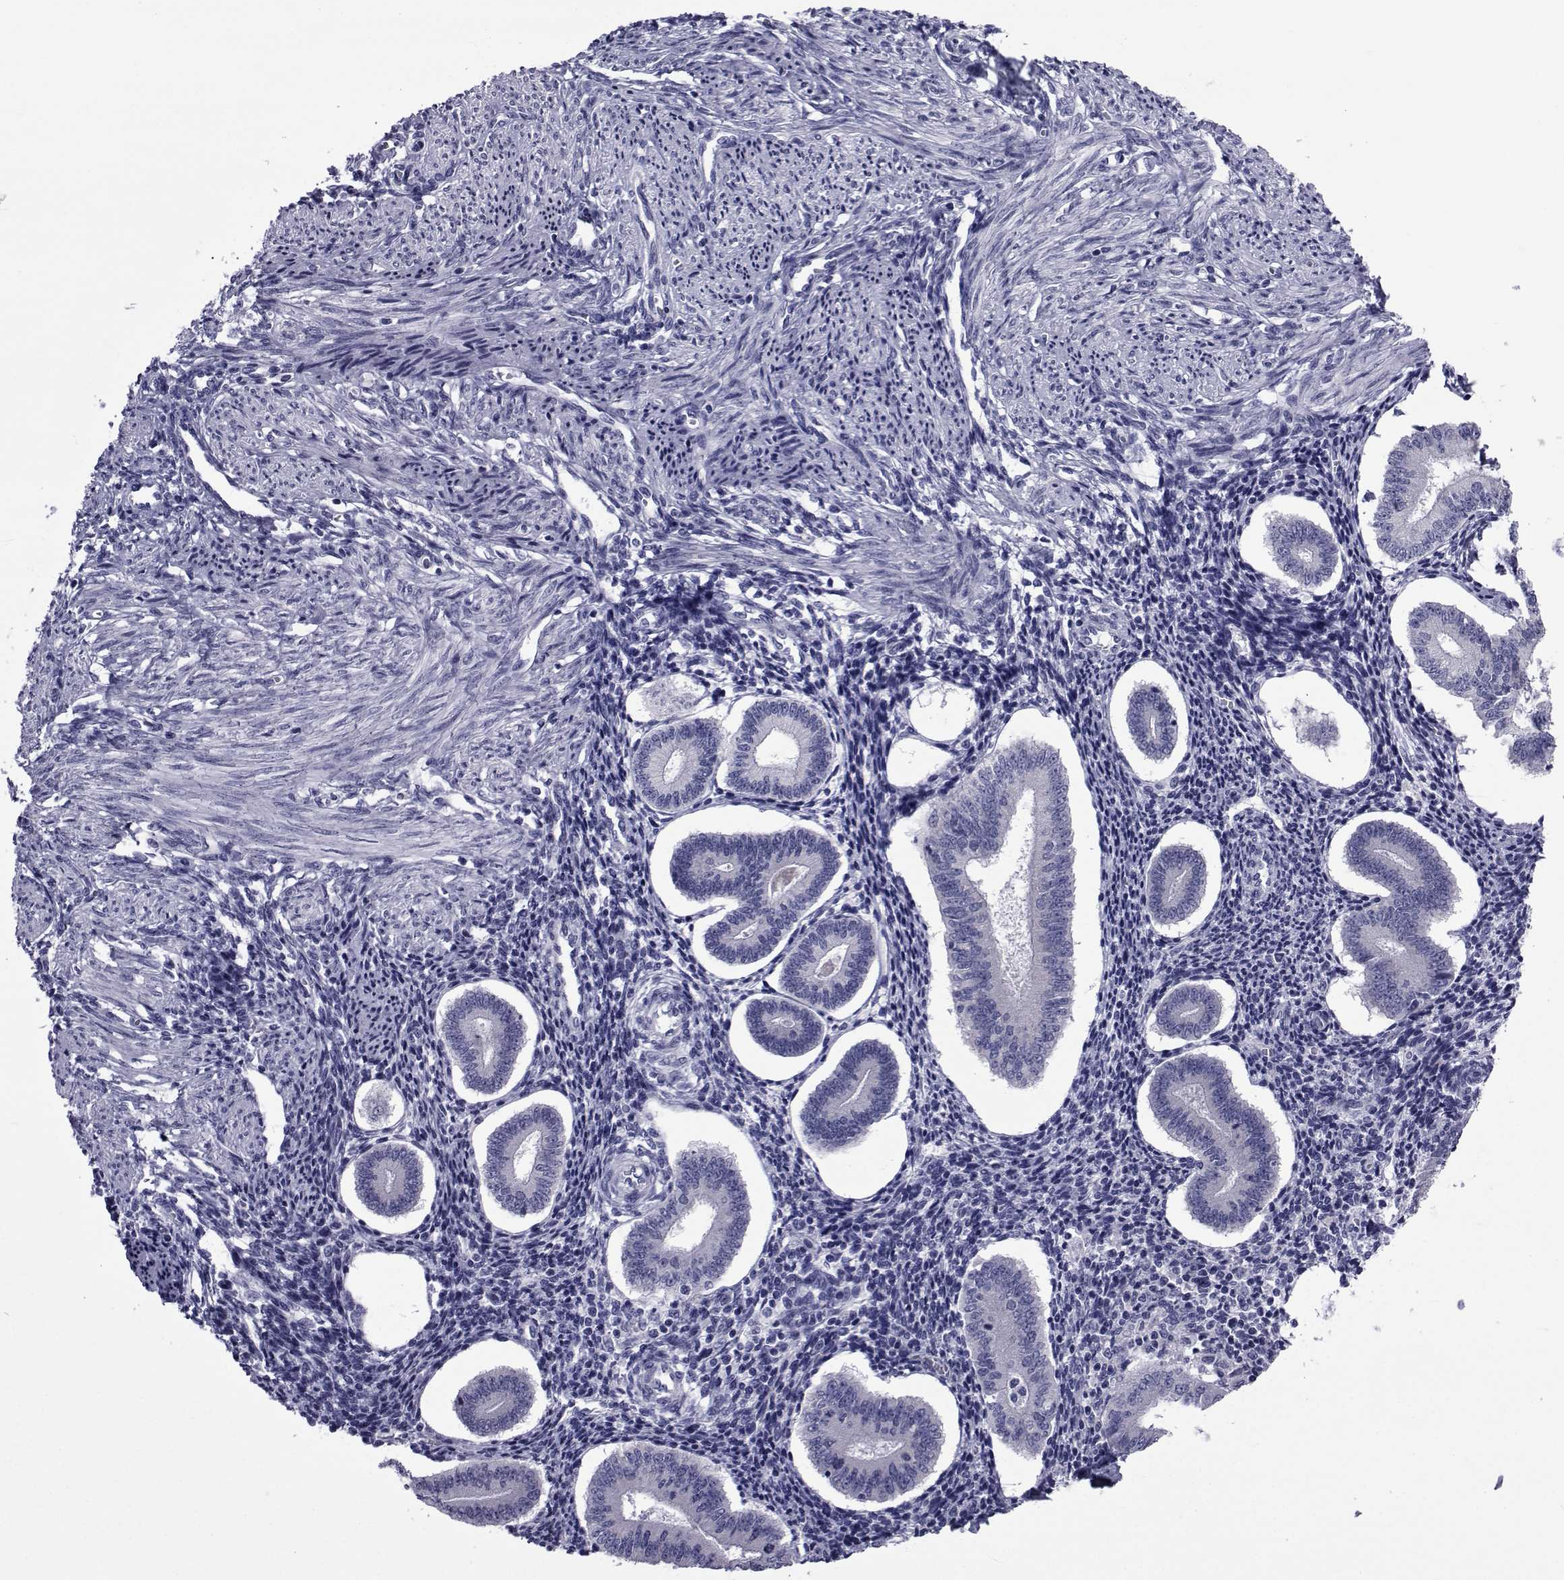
{"staining": {"intensity": "negative", "quantity": "none", "location": "none"}, "tissue": "endometrium", "cell_type": "Cells in endometrial stroma", "image_type": "normal", "snomed": [{"axis": "morphology", "description": "Normal tissue, NOS"}, {"axis": "topography", "description": "Endometrium"}], "caption": "Immunohistochemical staining of normal endometrium exhibits no significant positivity in cells in endometrial stroma.", "gene": "GKAP1", "patient": {"sex": "female", "age": 40}}